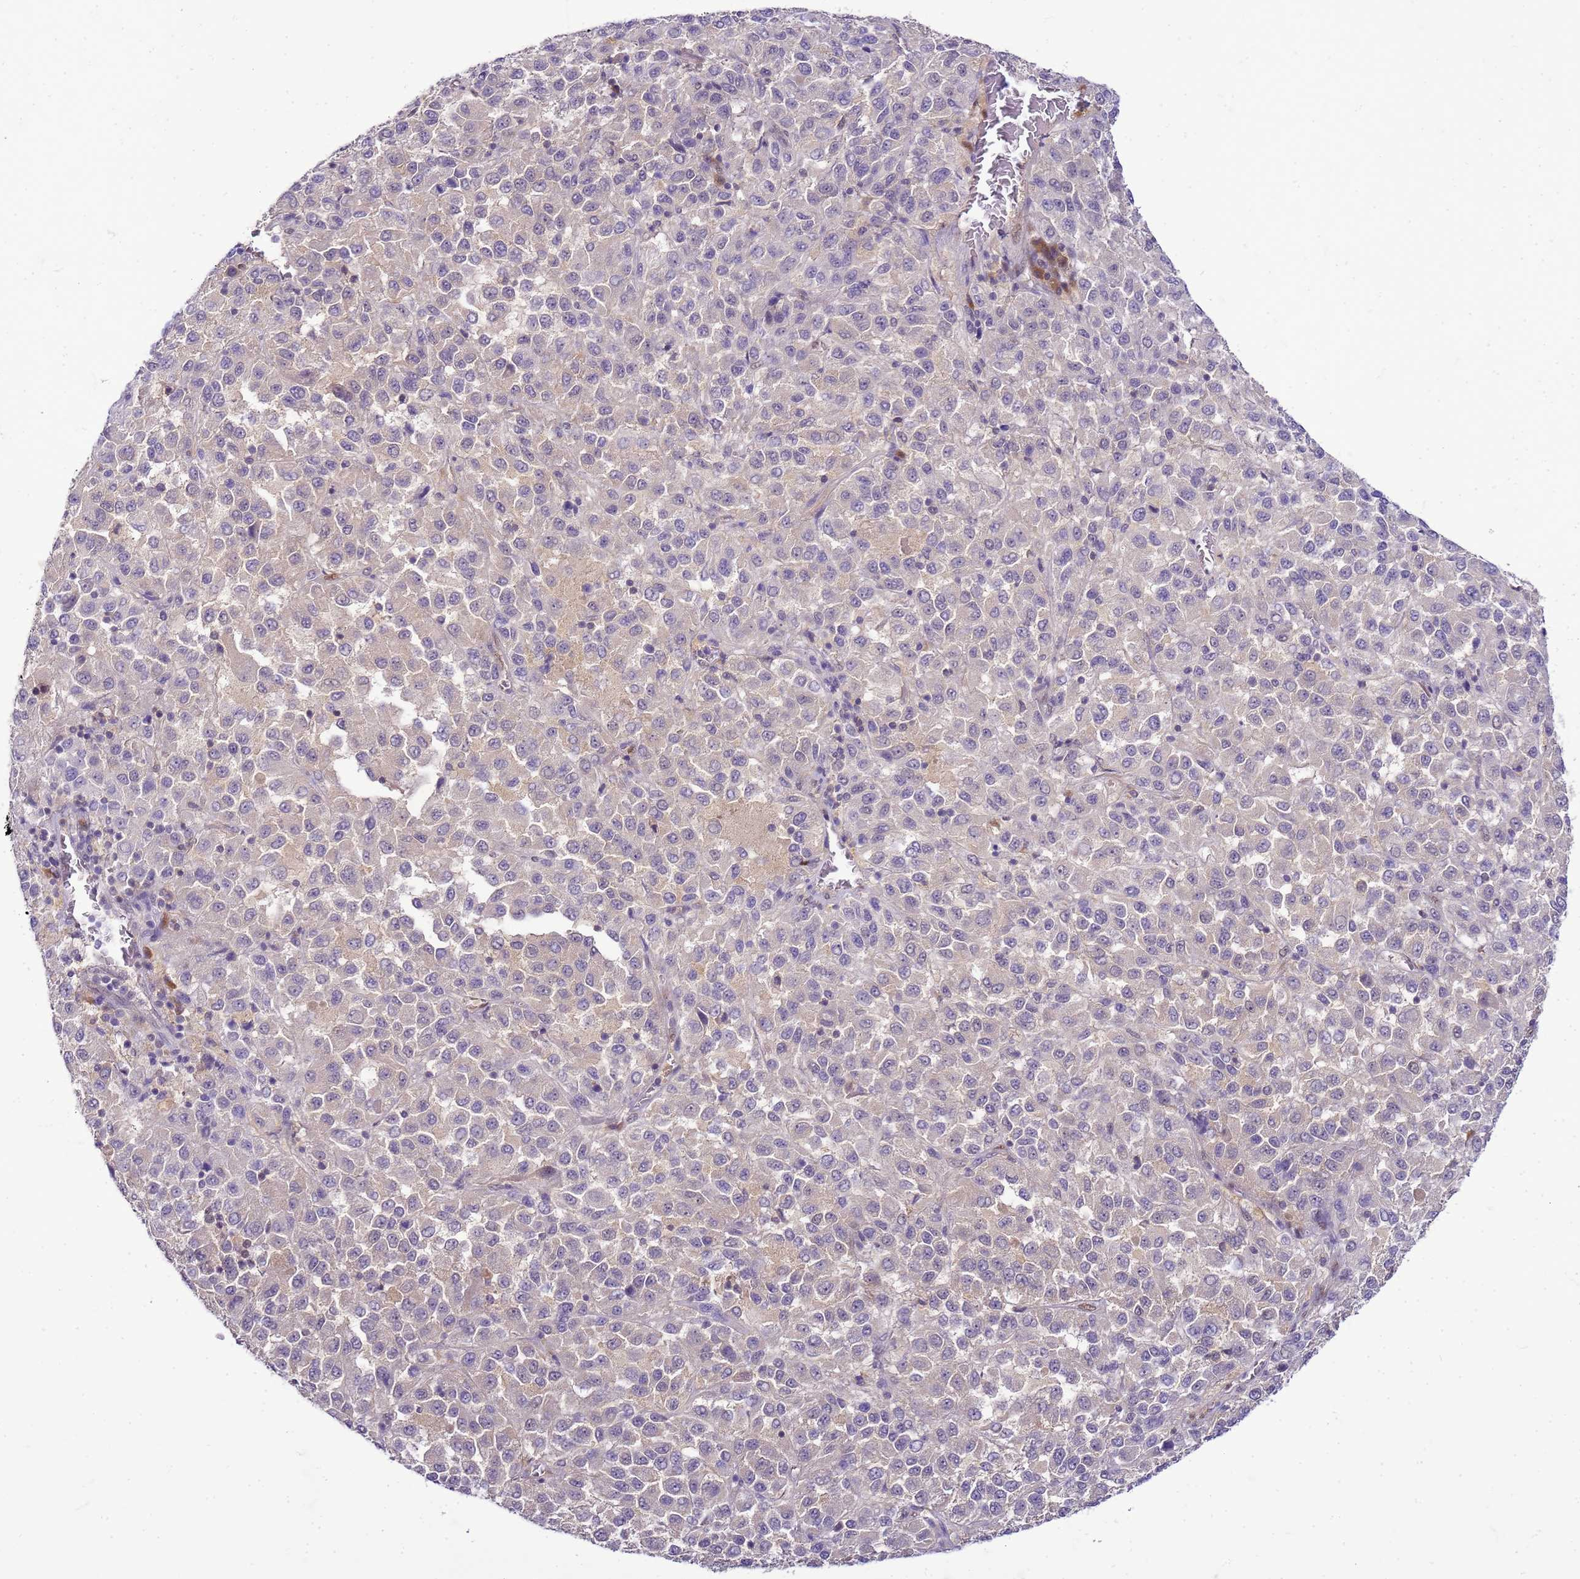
{"staining": {"intensity": "weak", "quantity": "<25%", "location": "nuclear"}, "tissue": "melanoma", "cell_type": "Tumor cells", "image_type": "cancer", "snomed": [{"axis": "morphology", "description": "Malignant melanoma, Metastatic site"}, {"axis": "topography", "description": "Lung"}], "caption": "There is no significant positivity in tumor cells of malignant melanoma (metastatic site). (Brightfield microscopy of DAB (3,3'-diaminobenzidine) immunohistochemistry (IHC) at high magnification).", "gene": "DDI2", "patient": {"sex": "male", "age": 64}}